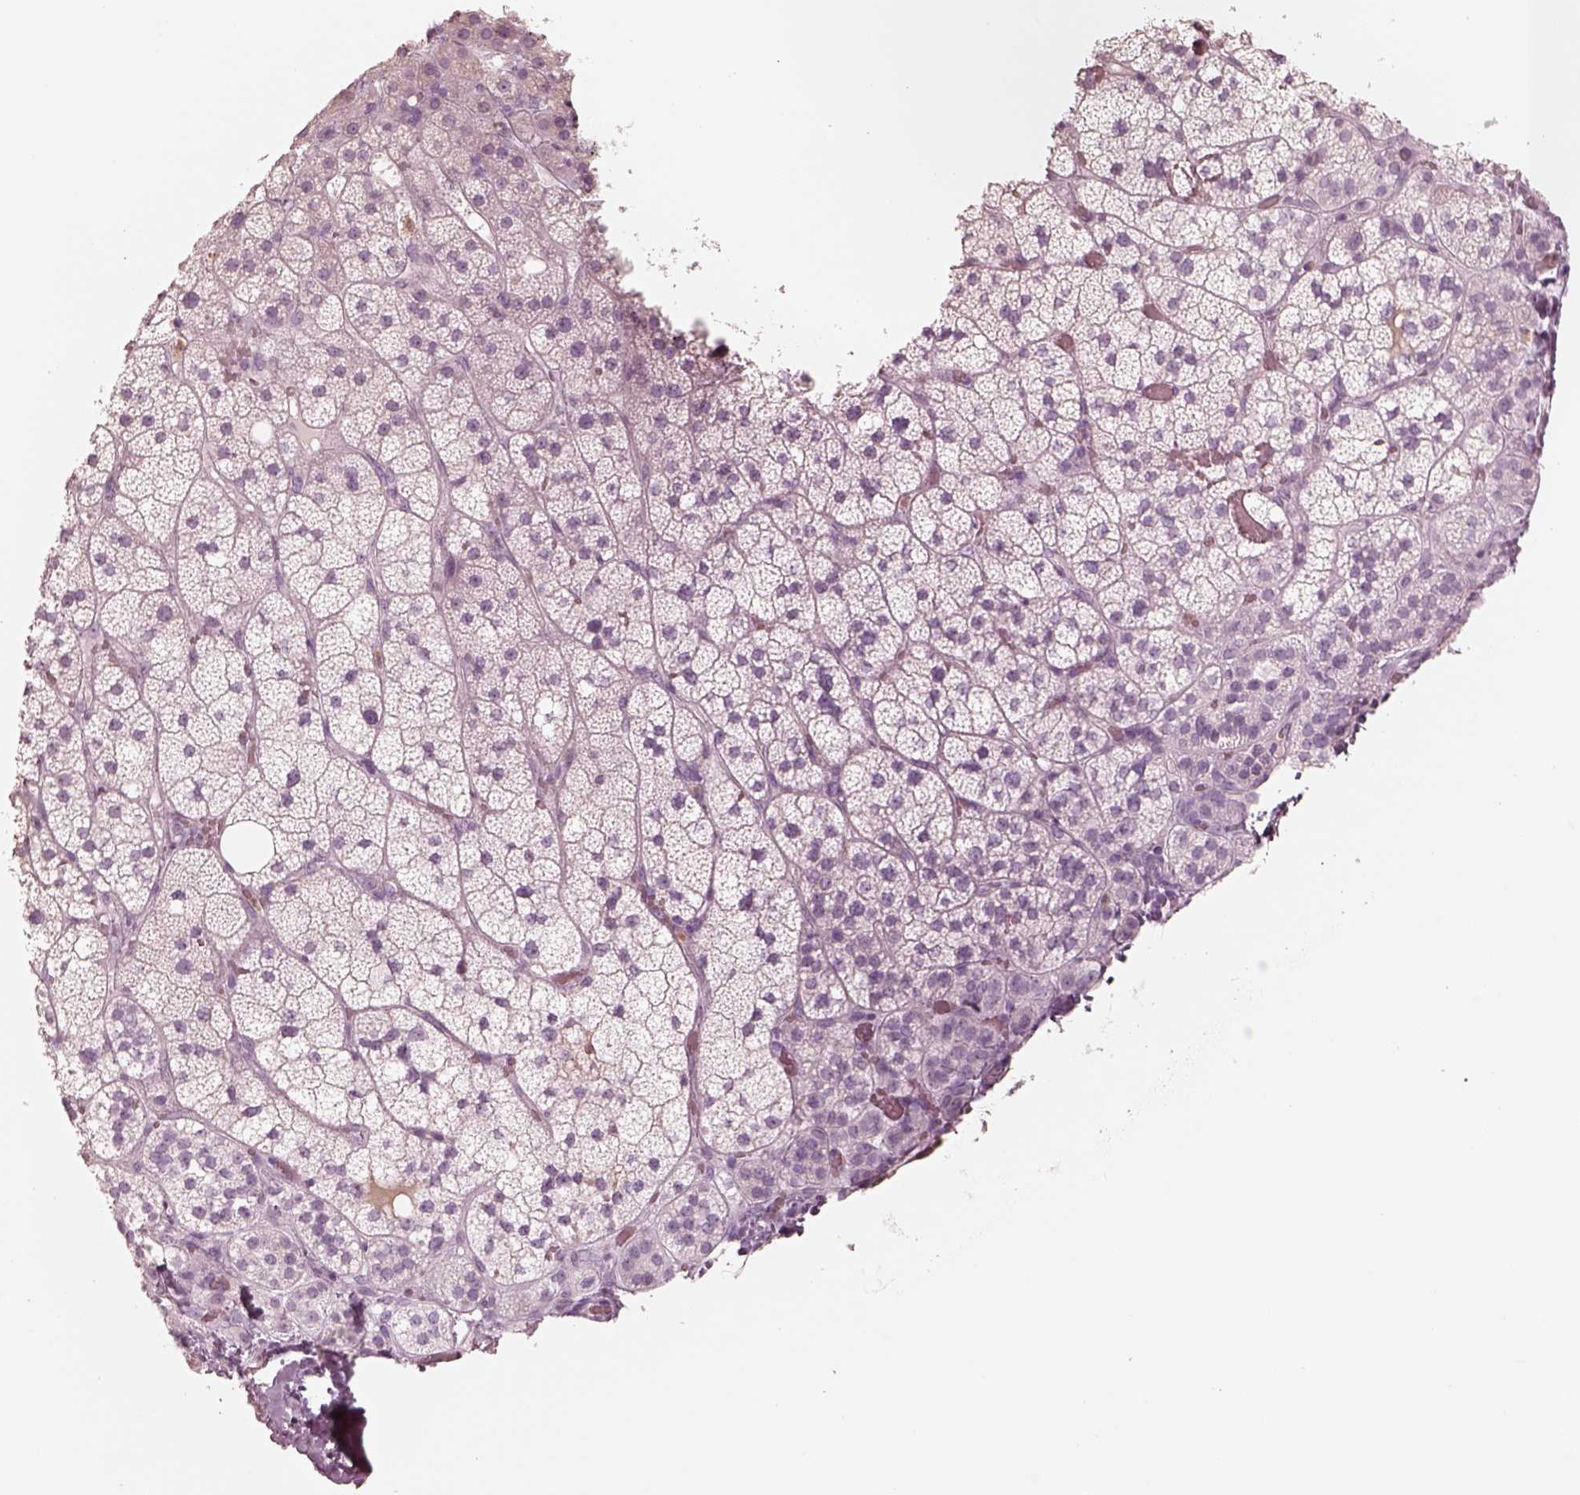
{"staining": {"intensity": "strong", "quantity": "<25%", "location": "cytoplasmic/membranous"}, "tissue": "adrenal gland", "cell_type": "Glandular cells", "image_type": "normal", "snomed": [{"axis": "morphology", "description": "Normal tissue, NOS"}, {"axis": "topography", "description": "Adrenal gland"}], "caption": "Brown immunohistochemical staining in normal human adrenal gland shows strong cytoplasmic/membranous staining in approximately <25% of glandular cells. Ihc stains the protein of interest in brown and the nuclei are stained blue.", "gene": "GPRIN1", "patient": {"sex": "male", "age": 53}}